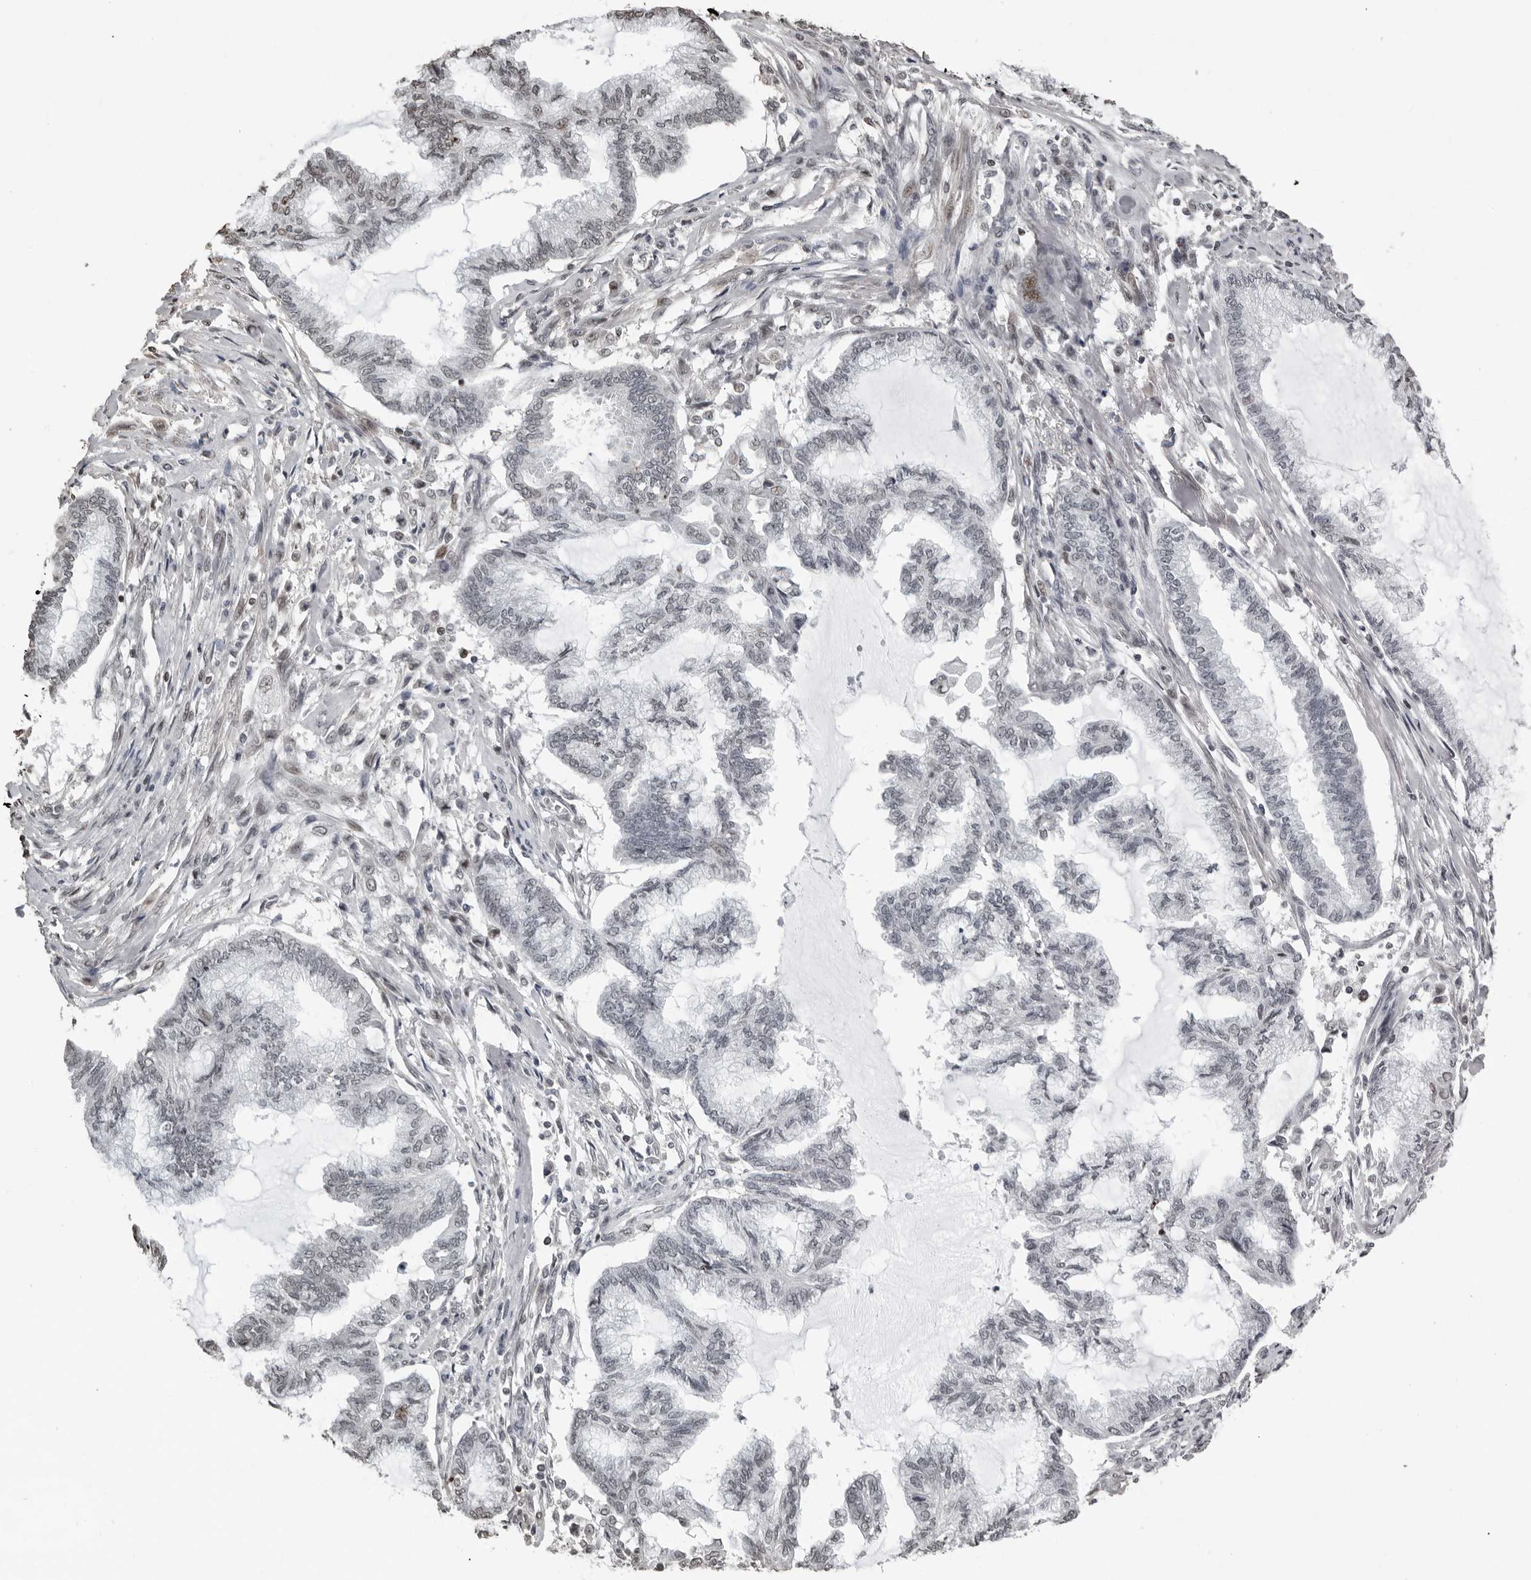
{"staining": {"intensity": "negative", "quantity": "none", "location": "none"}, "tissue": "endometrial cancer", "cell_type": "Tumor cells", "image_type": "cancer", "snomed": [{"axis": "morphology", "description": "Adenocarcinoma, NOS"}, {"axis": "topography", "description": "Endometrium"}], "caption": "A high-resolution histopathology image shows immunohistochemistry staining of endometrial cancer, which reveals no significant positivity in tumor cells.", "gene": "ORC1", "patient": {"sex": "female", "age": 86}}